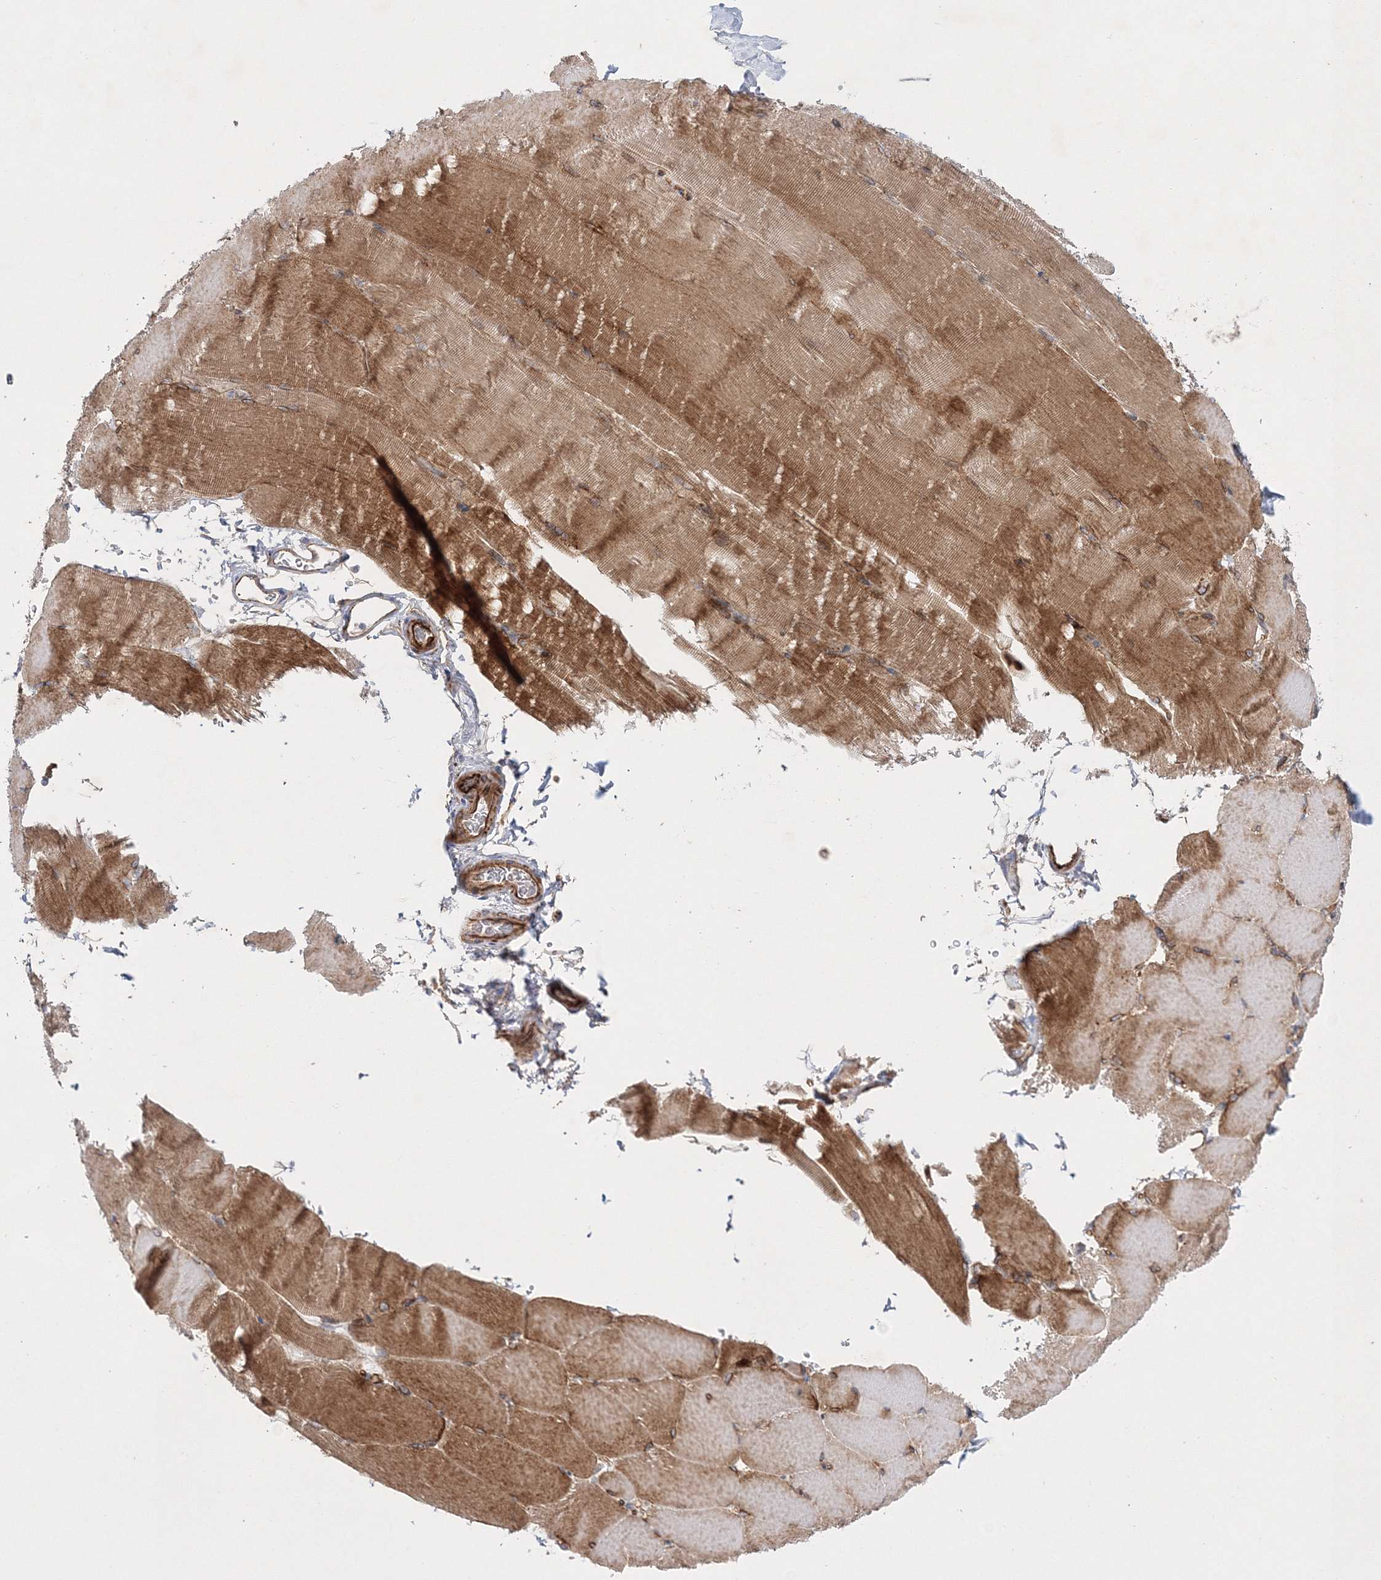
{"staining": {"intensity": "moderate", "quantity": "25%-75%", "location": "cytoplasmic/membranous"}, "tissue": "skeletal muscle", "cell_type": "Myocytes", "image_type": "normal", "snomed": [{"axis": "morphology", "description": "Normal tissue, NOS"}, {"axis": "topography", "description": "Skeletal muscle"}, {"axis": "topography", "description": "Parathyroid gland"}], "caption": "Human skeletal muscle stained for a protein (brown) shows moderate cytoplasmic/membranous positive staining in approximately 25%-75% of myocytes.", "gene": "ZFYVE16", "patient": {"sex": "female", "age": 37}}